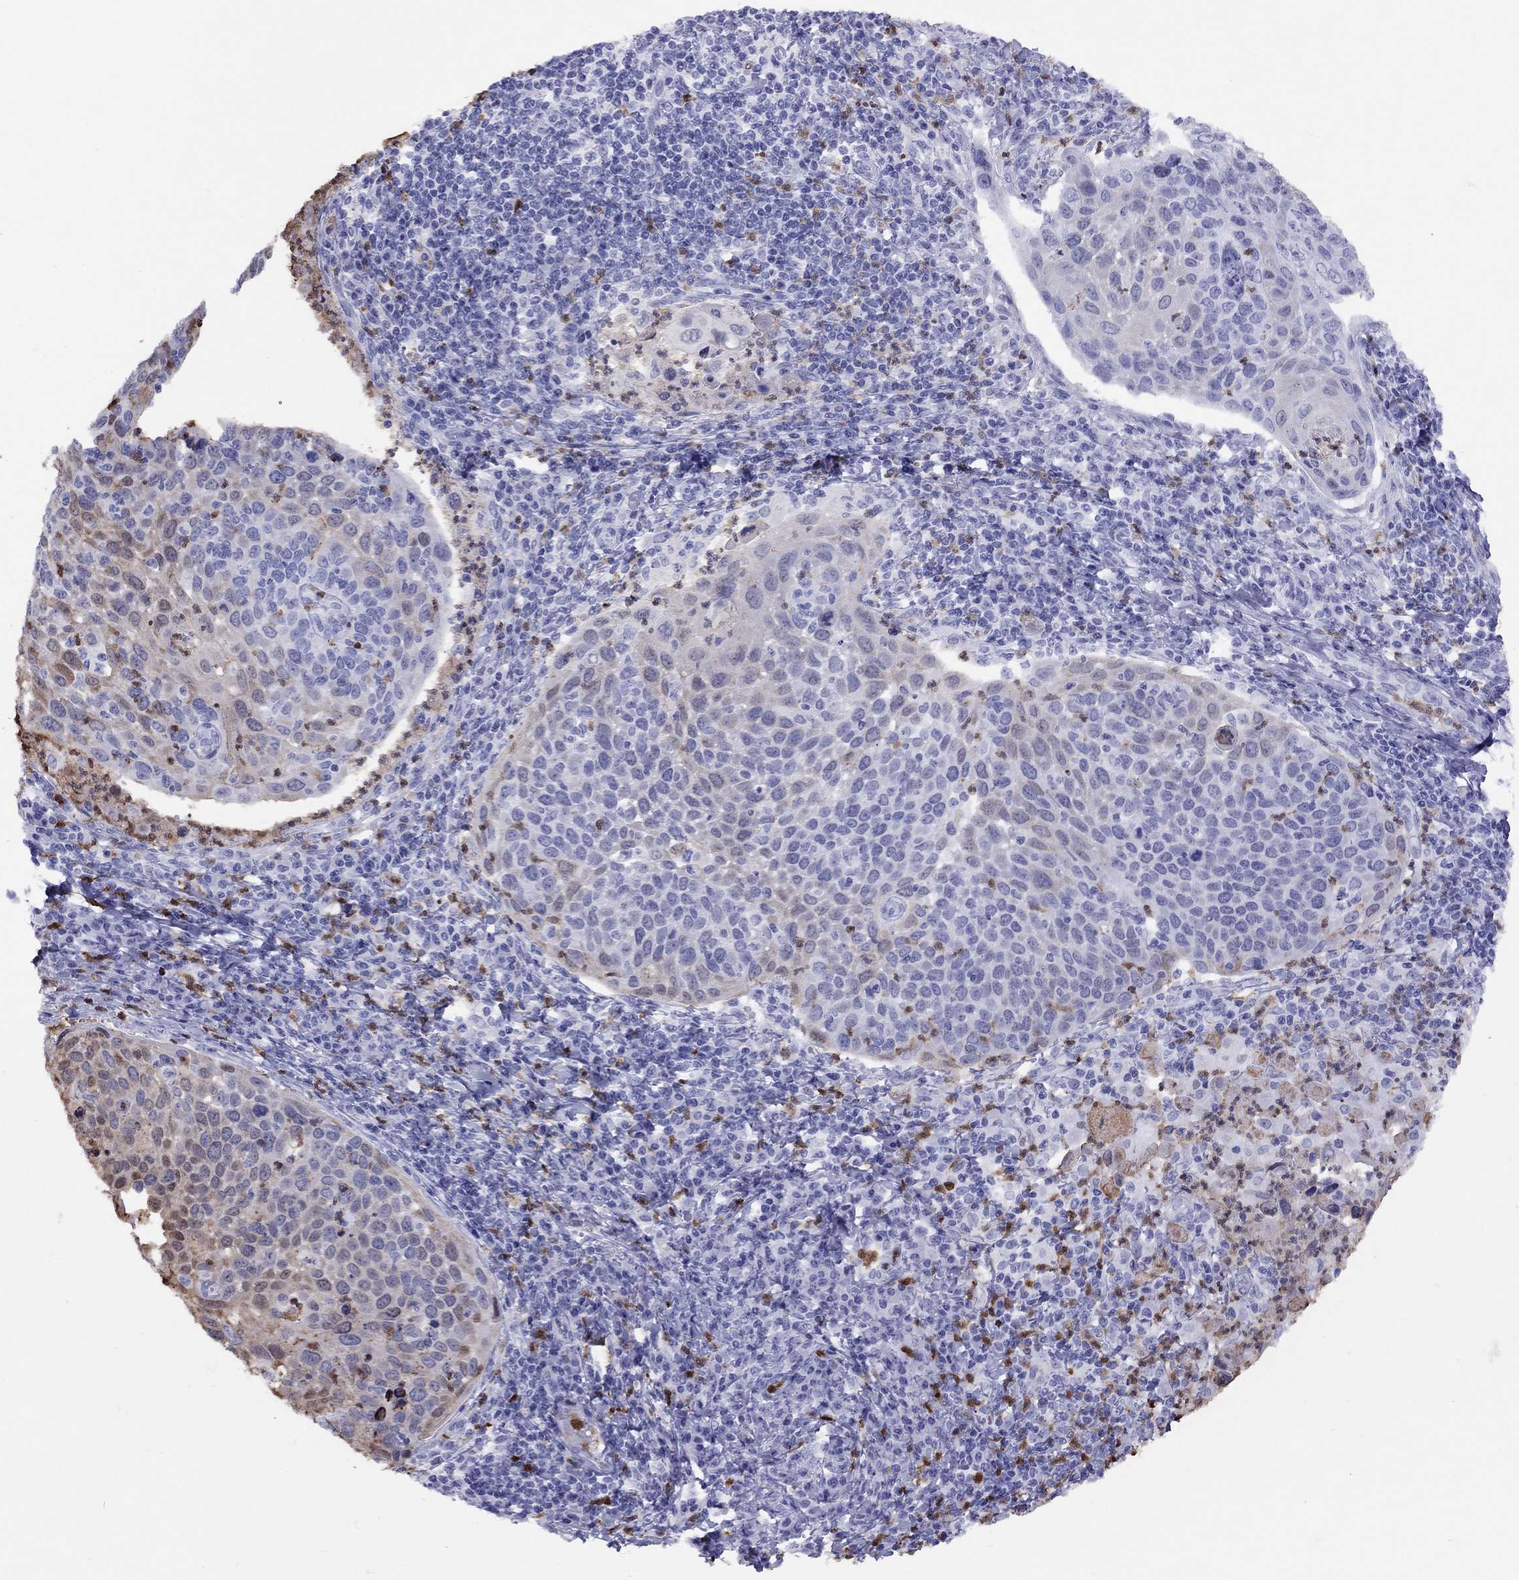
{"staining": {"intensity": "negative", "quantity": "none", "location": "none"}, "tissue": "cervical cancer", "cell_type": "Tumor cells", "image_type": "cancer", "snomed": [{"axis": "morphology", "description": "Squamous cell carcinoma, NOS"}, {"axis": "topography", "description": "Cervix"}], "caption": "Protein analysis of squamous cell carcinoma (cervical) demonstrates no significant expression in tumor cells. (DAB (3,3'-diaminobenzidine) immunohistochemistry (IHC) with hematoxylin counter stain).", "gene": "SLAMF1", "patient": {"sex": "female", "age": 54}}